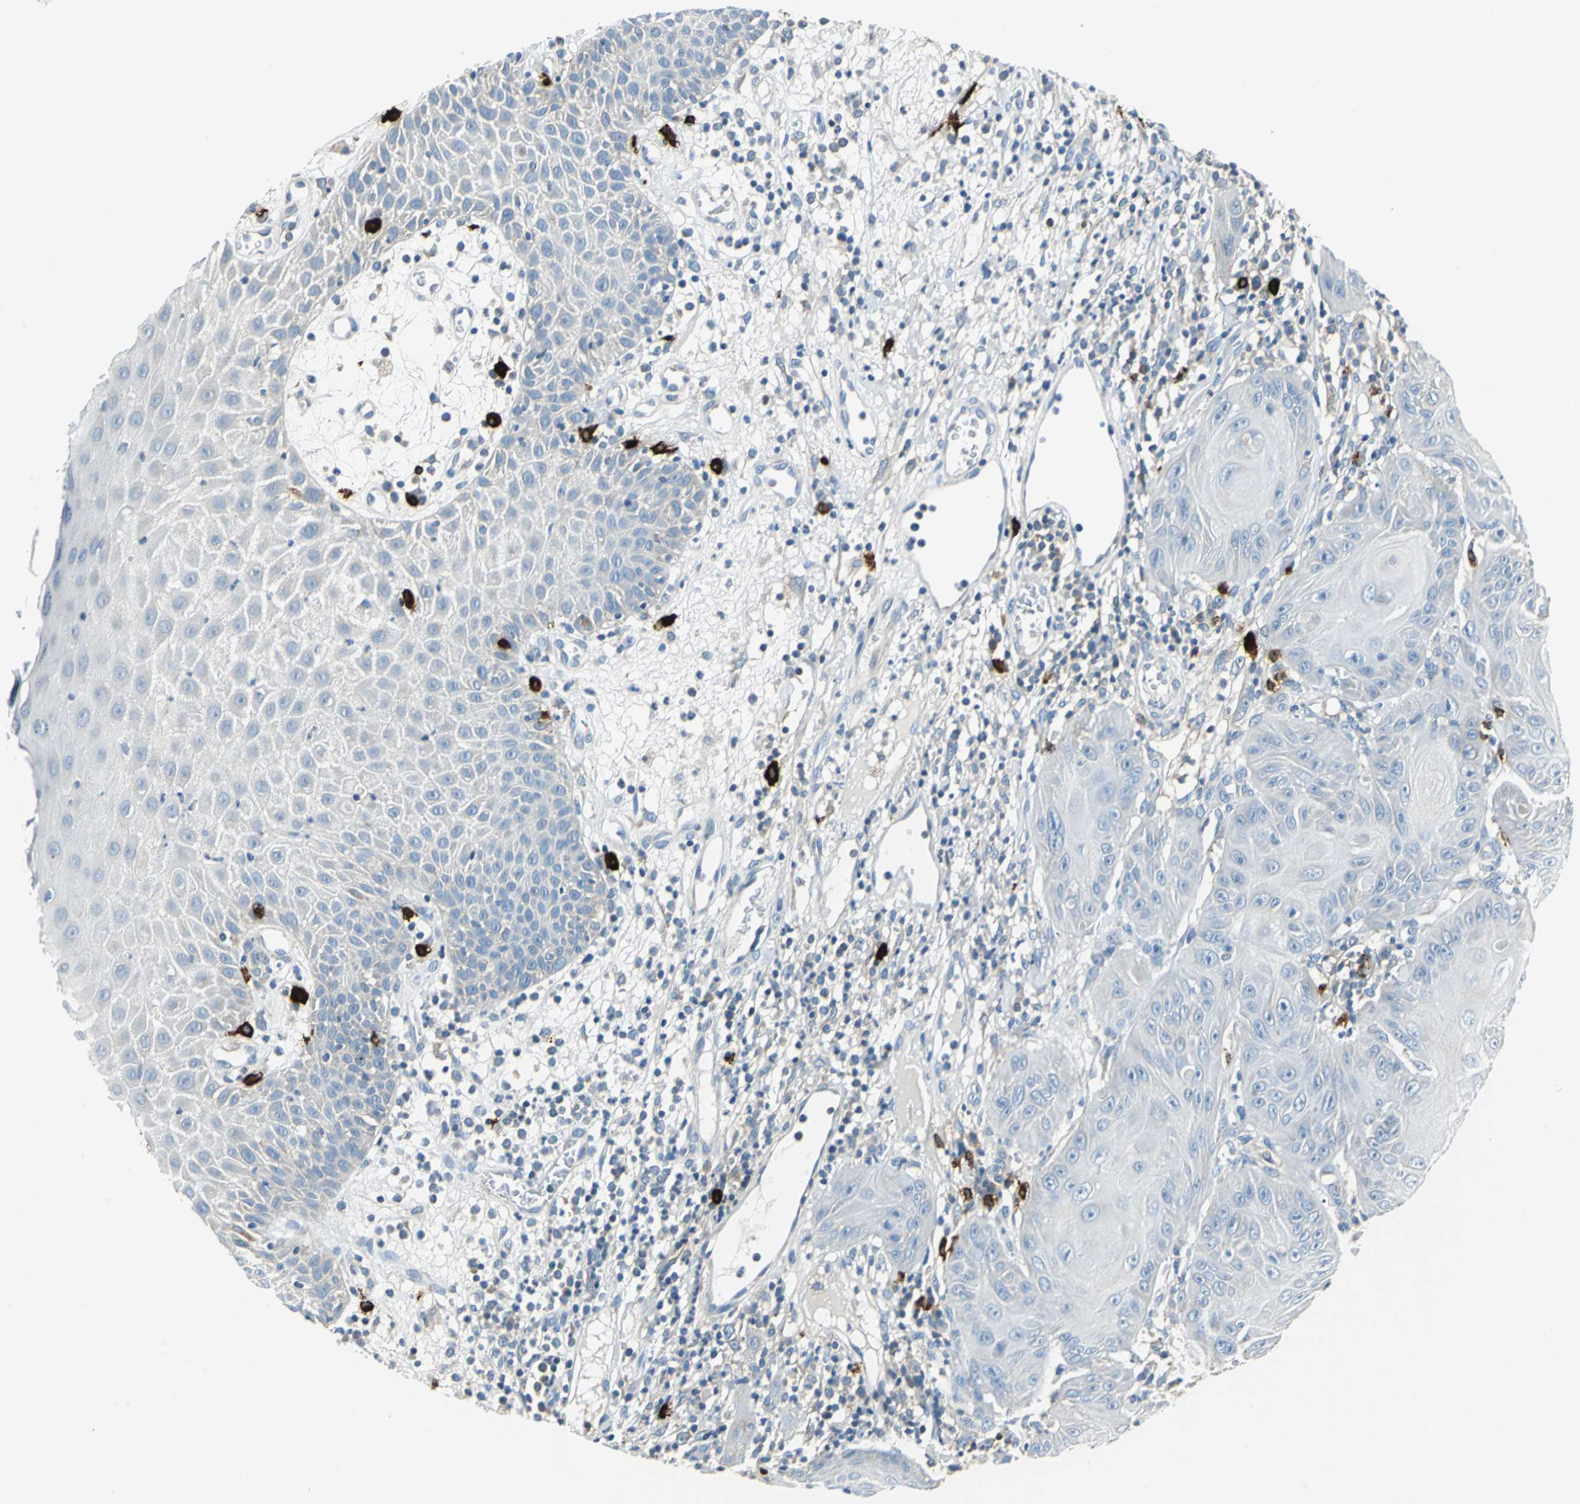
{"staining": {"intensity": "negative", "quantity": "none", "location": "none"}, "tissue": "skin cancer", "cell_type": "Tumor cells", "image_type": "cancer", "snomed": [{"axis": "morphology", "description": "Squamous cell carcinoma, NOS"}, {"axis": "topography", "description": "Skin"}], "caption": "Immunohistochemistry (IHC) photomicrograph of squamous cell carcinoma (skin) stained for a protein (brown), which shows no positivity in tumor cells.", "gene": "CPA3", "patient": {"sex": "female", "age": 78}}